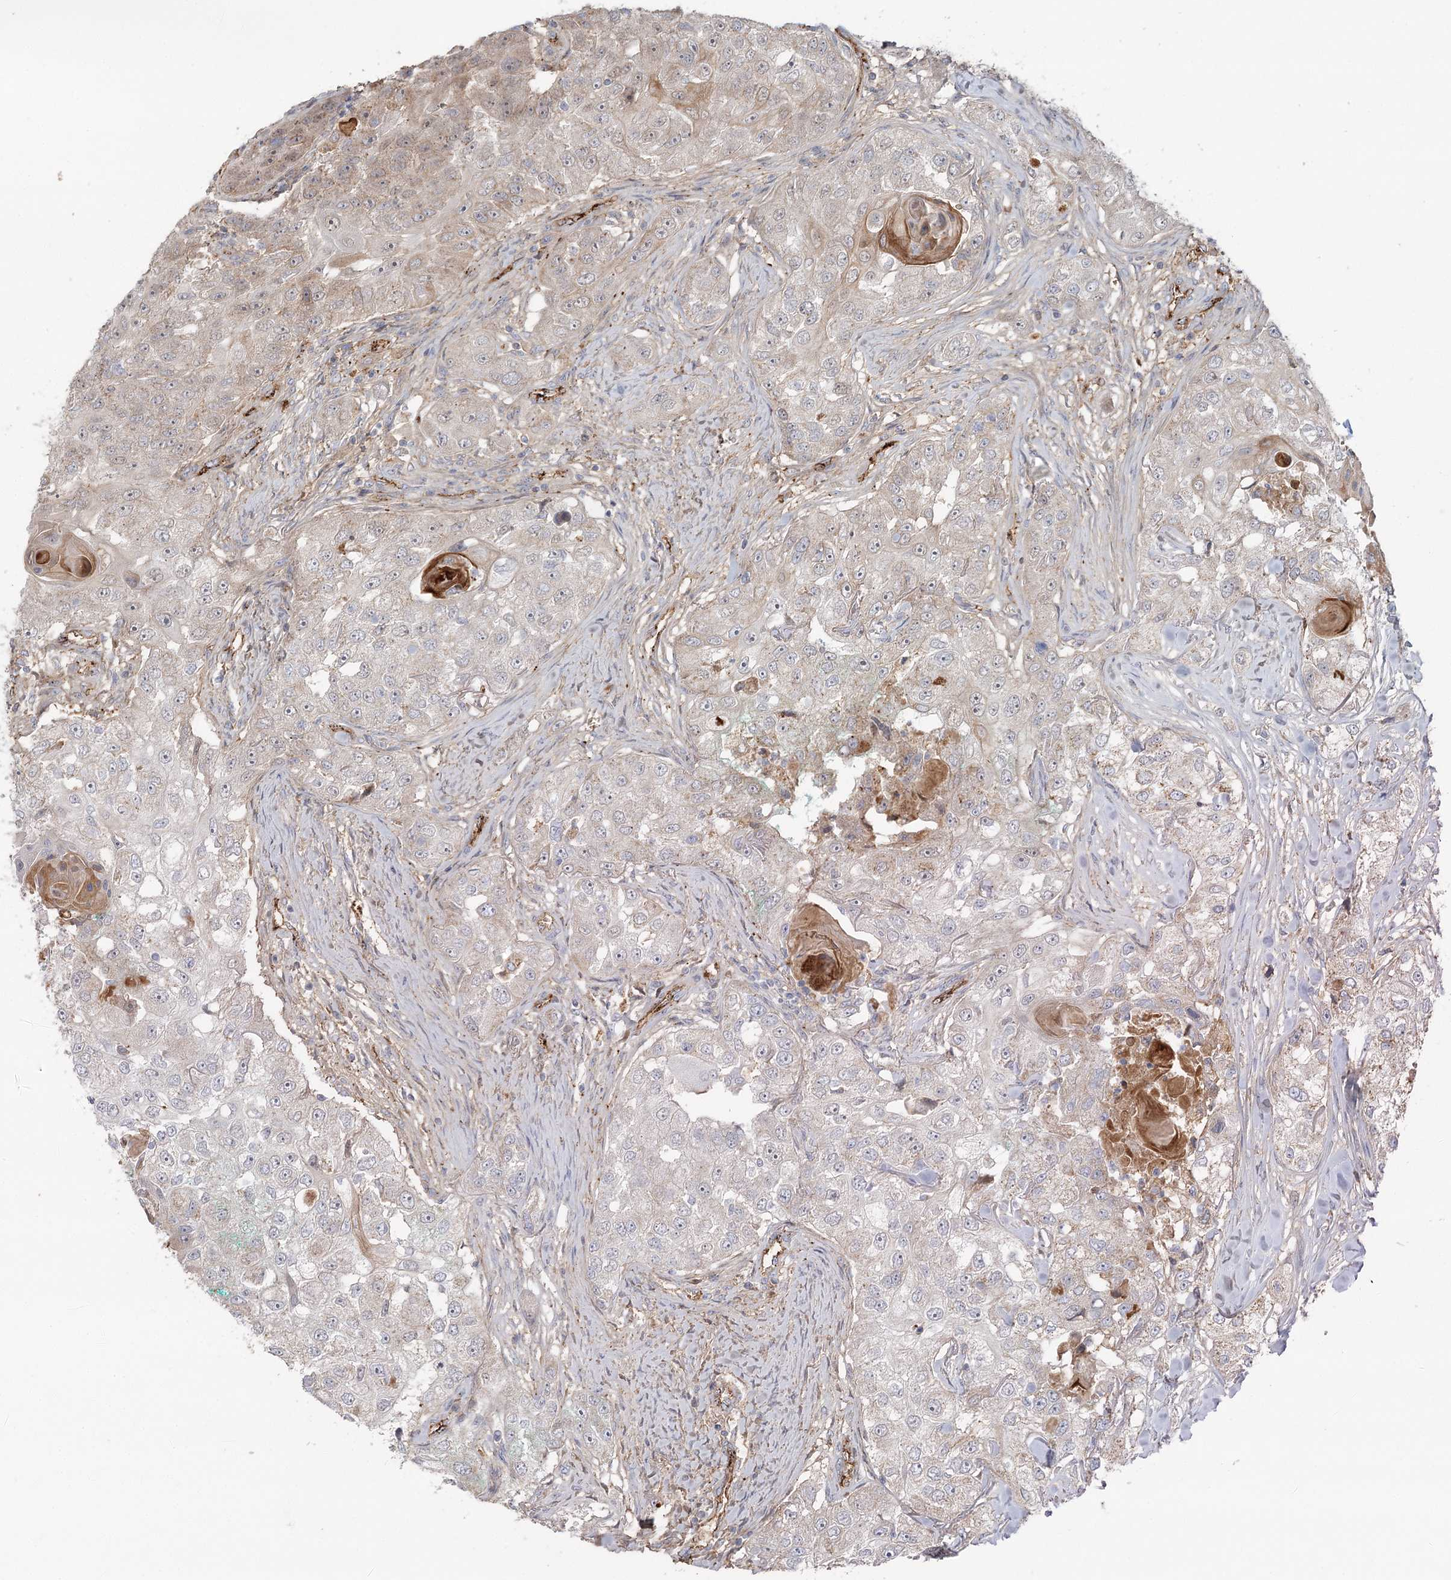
{"staining": {"intensity": "negative", "quantity": "none", "location": "none"}, "tissue": "head and neck cancer", "cell_type": "Tumor cells", "image_type": "cancer", "snomed": [{"axis": "morphology", "description": "Normal tissue, NOS"}, {"axis": "morphology", "description": "Squamous cell carcinoma, NOS"}, {"axis": "topography", "description": "Skeletal muscle"}, {"axis": "topography", "description": "Head-Neck"}], "caption": "Immunohistochemical staining of human head and neck squamous cell carcinoma demonstrates no significant expression in tumor cells.", "gene": "KBTBD4", "patient": {"sex": "male", "age": 51}}